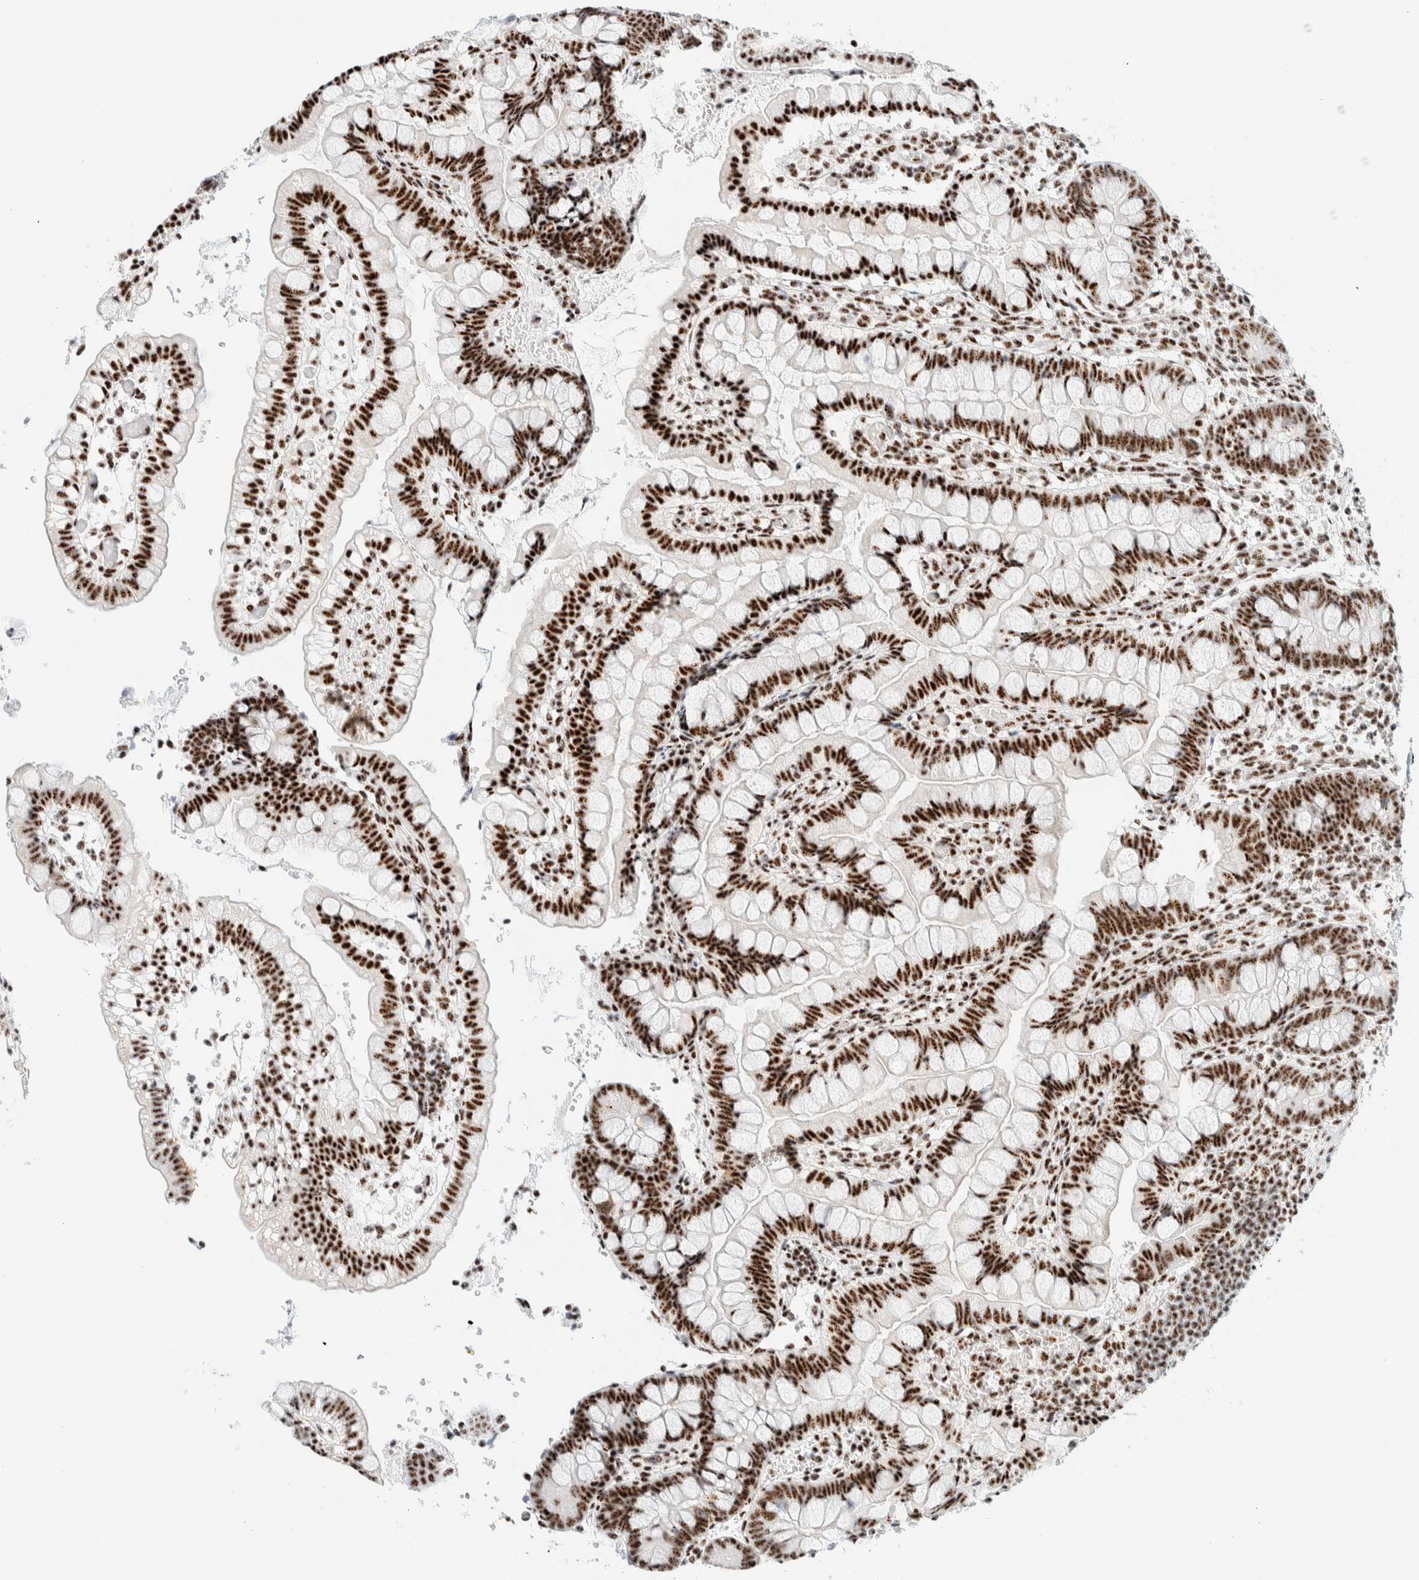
{"staining": {"intensity": "strong", "quantity": ">75%", "location": "nuclear"}, "tissue": "small intestine", "cell_type": "Glandular cells", "image_type": "normal", "snomed": [{"axis": "morphology", "description": "Normal tissue, NOS"}, {"axis": "morphology", "description": "Developmental malformation"}, {"axis": "topography", "description": "Small intestine"}], "caption": "Strong nuclear protein positivity is present in approximately >75% of glandular cells in small intestine.", "gene": "SON", "patient": {"sex": "male"}}